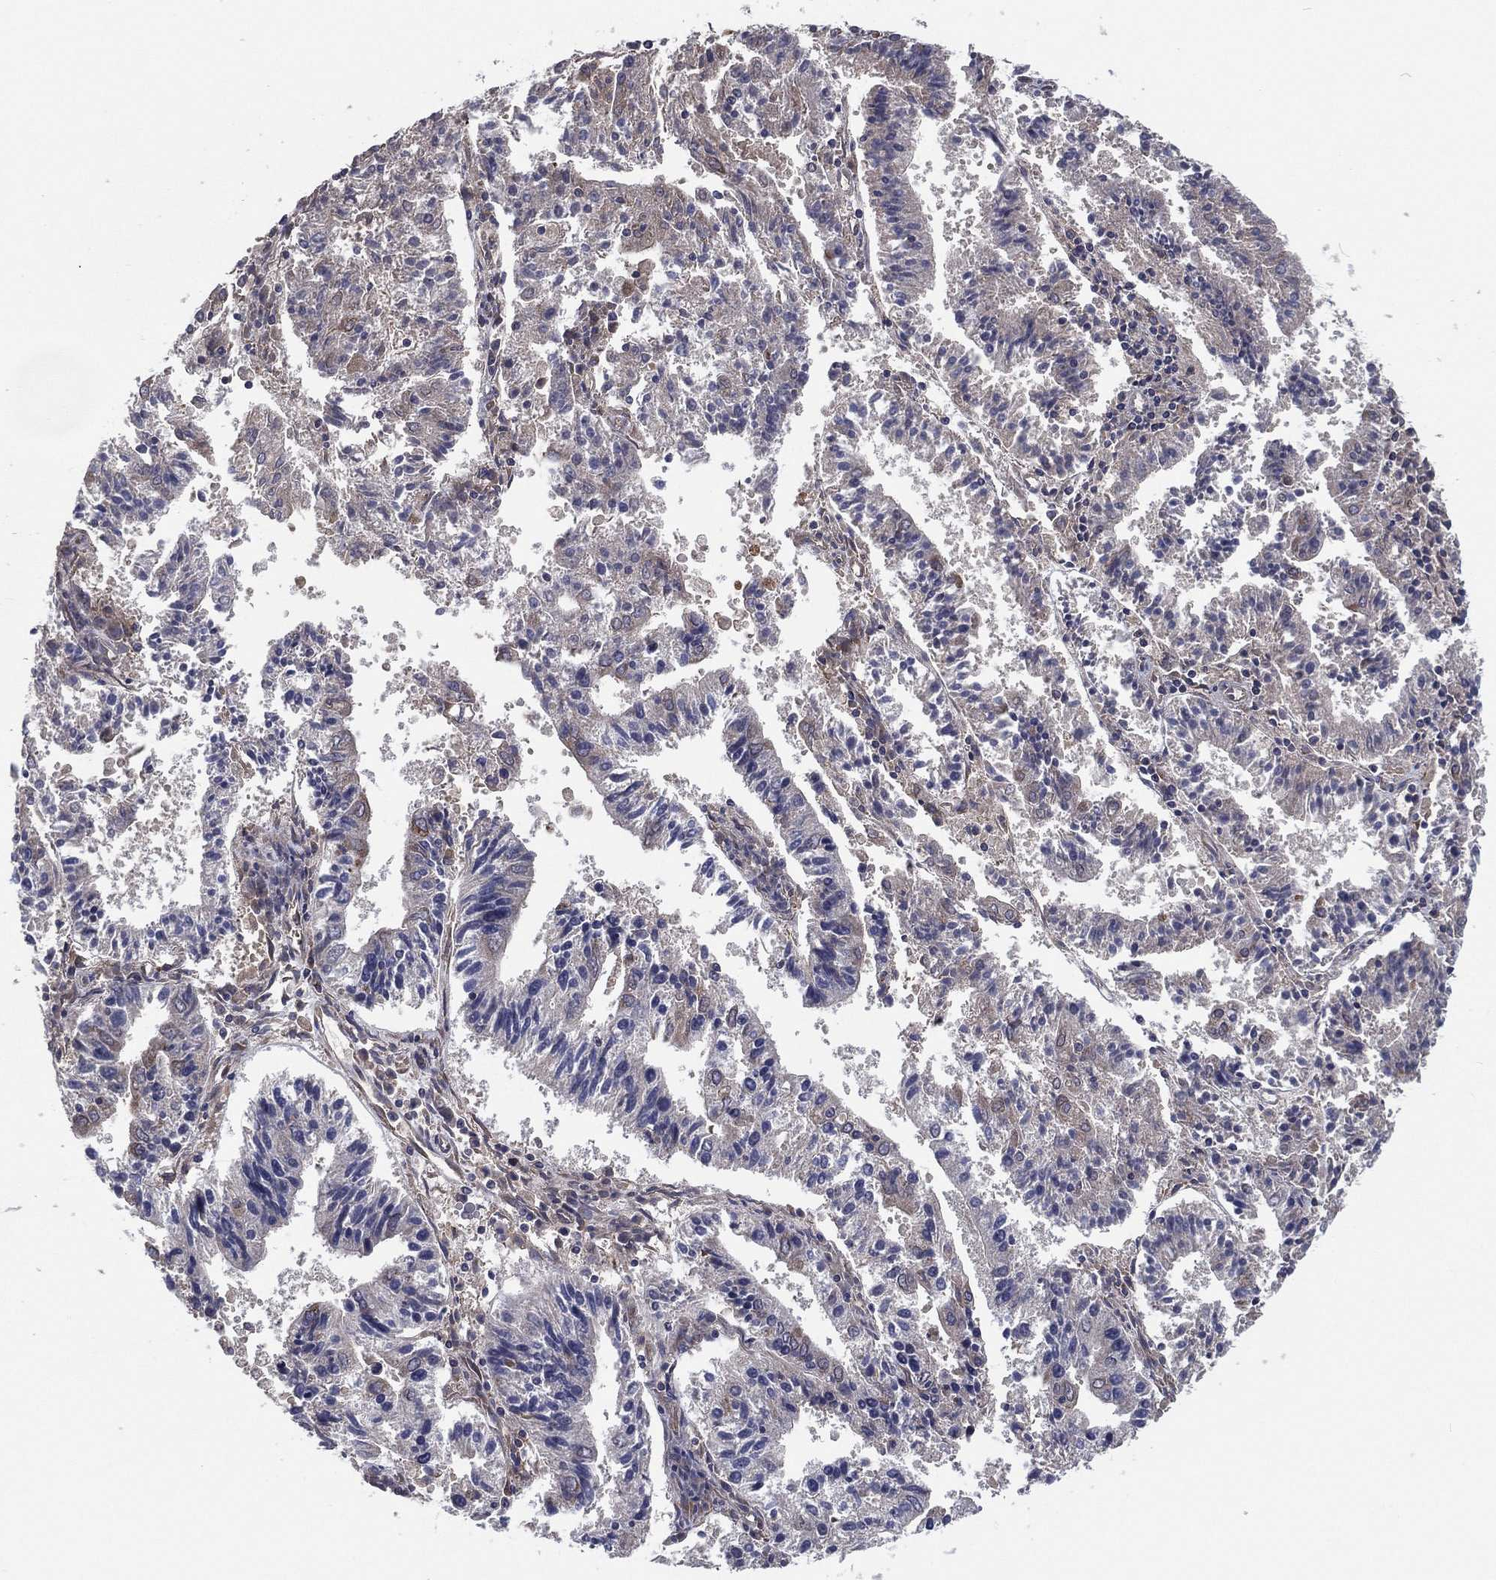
{"staining": {"intensity": "moderate", "quantity": "25%-75%", "location": "cytoplasmic/membranous"}, "tissue": "endometrial cancer", "cell_type": "Tumor cells", "image_type": "cancer", "snomed": [{"axis": "morphology", "description": "Adenocarcinoma, NOS"}, {"axis": "topography", "description": "Endometrium"}], "caption": "The photomicrograph exhibits immunohistochemical staining of endometrial cancer (adenocarcinoma). There is moderate cytoplasmic/membranous staining is present in about 25%-75% of tumor cells.", "gene": "EIF2B5", "patient": {"sex": "female", "age": 82}}